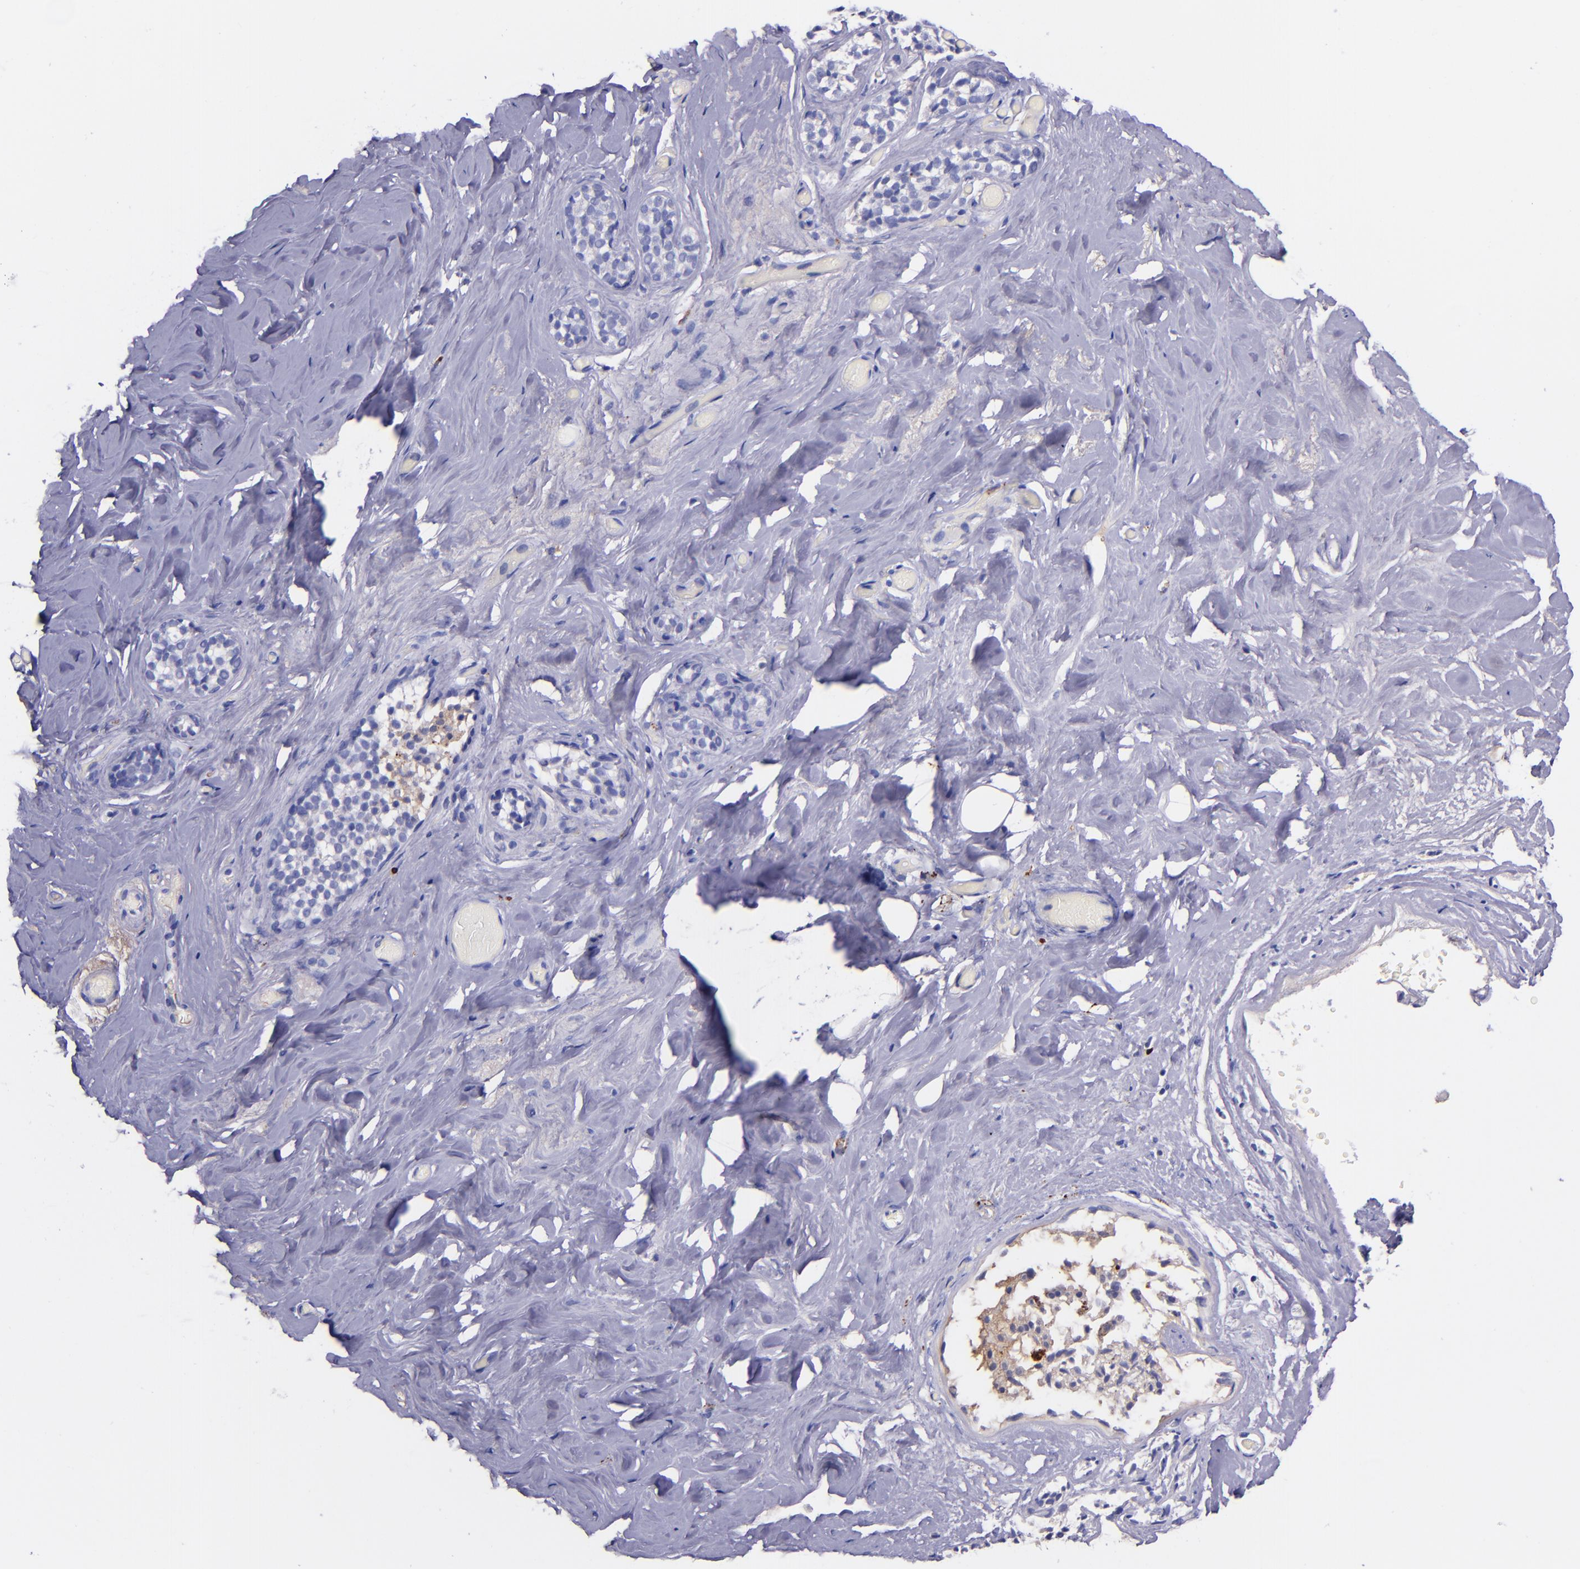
{"staining": {"intensity": "negative", "quantity": "none", "location": "none"}, "tissue": "breast", "cell_type": "Adipocytes", "image_type": "normal", "snomed": [{"axis": "morphology", "description": "Normal tissue, NOS"}, {"axis": "topography", "description": "Breast"}], "caption": "A photomicrograph of breast stained for a protein displays no brown staining in adipocytes.", "gene": "KNG1", "patient": {"sex": "female", "age": 75}}